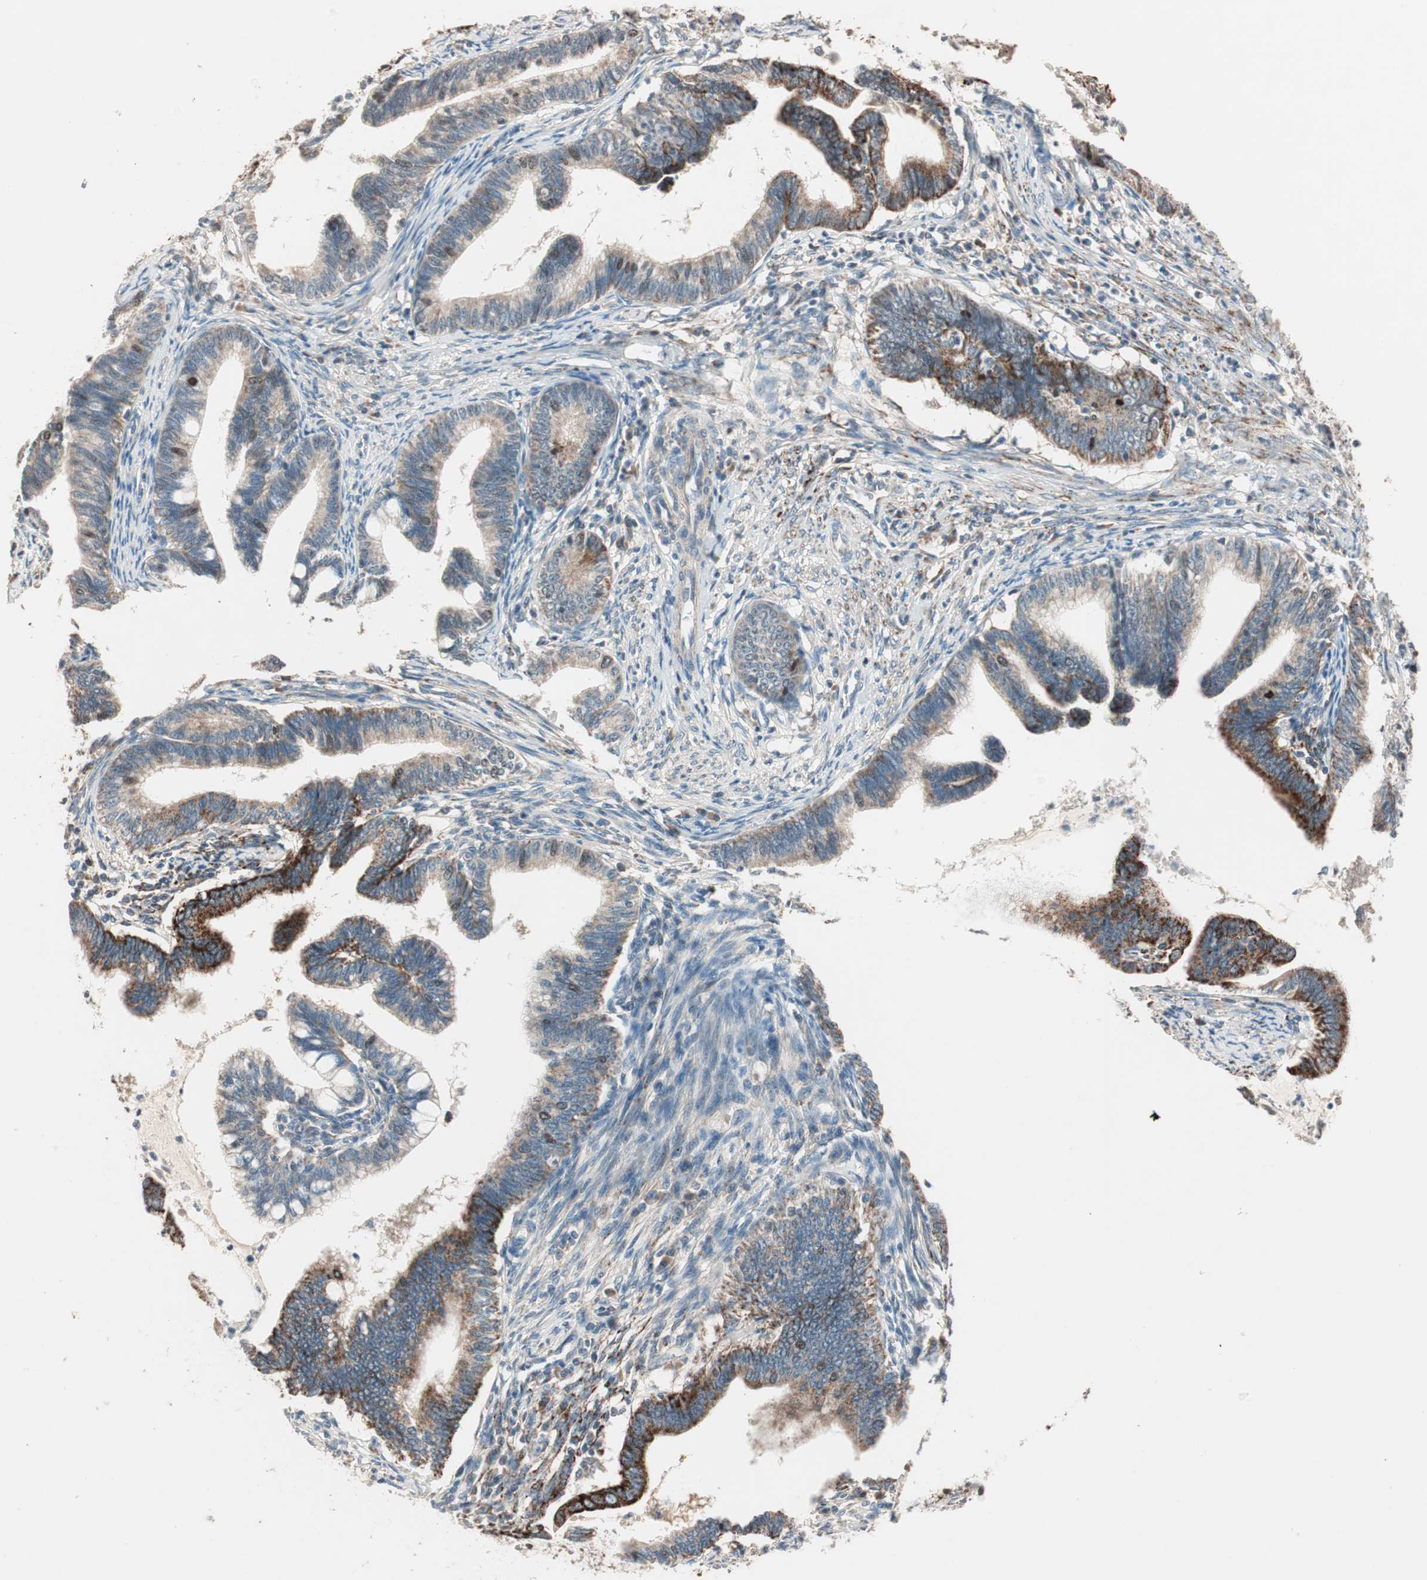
{"staining": {"intensity": "moderate", "quantity": ">75%", "location": "cytoplasmic/membranous,nuclear"}, "tissue": "cervical cancer", "cell_type": "Tumor cells", "image_type": "cancer", "snomed": [{"axis": "morphology", "description": "Adenocarcinoma, NOS"}, {"axis": "topography", "description": "Cervix"}], "caption": "This histopathology image exhibits immunohistochemistry (IHC) staining of cervical cancer, with medium moderate cytoplasmic/membranous and nuclear expression in about >75% of tumor cells.", "gene": "NFRKB", "patient": {"sex": "female", "age": 36}}